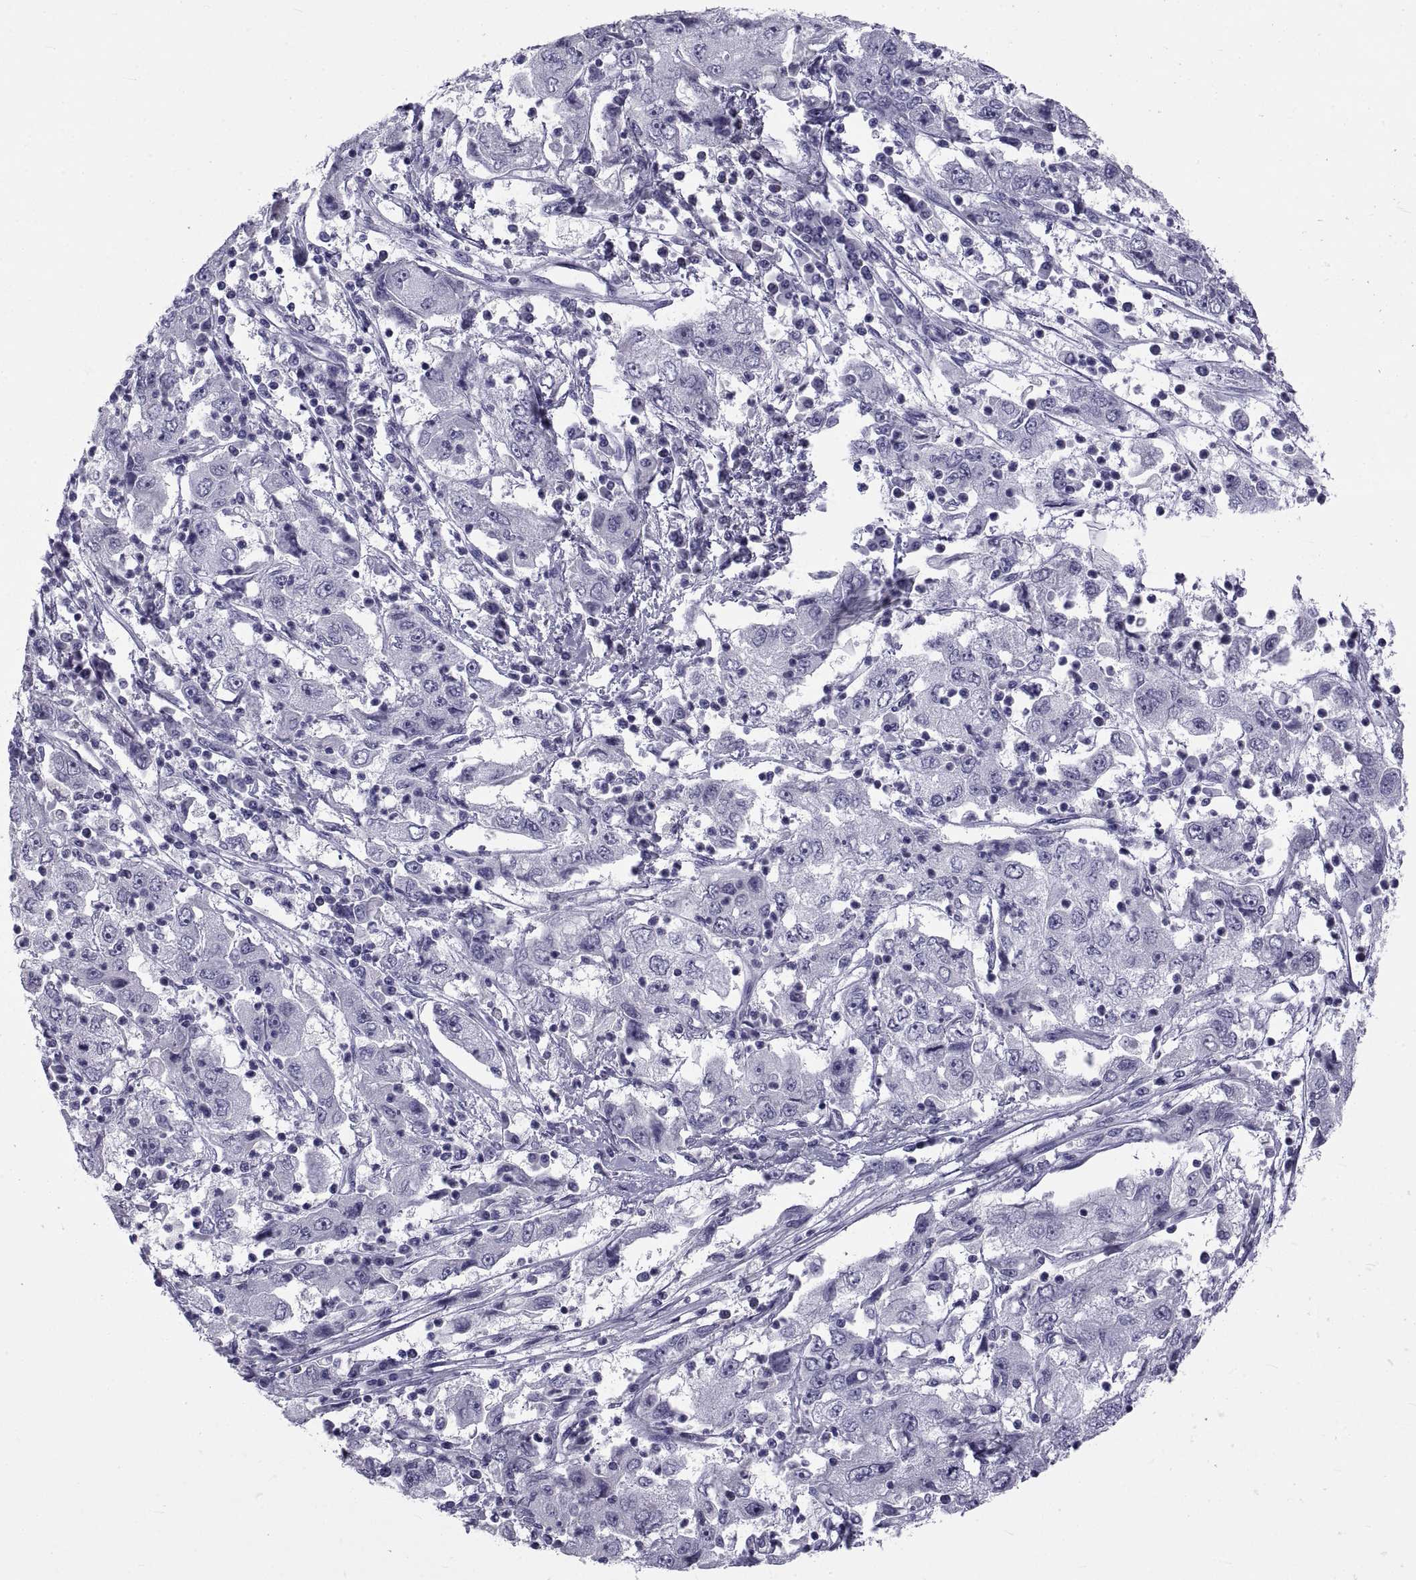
{"staining": {"intensity": "negative", "quantity": "none", "location": "none"}, "tissue": "cervical cancer", "cell_type": "Tumor cells", "image_type": "cancer", "snomed": [{"axis": "morphology", "description": "Squamous cell carcinoma, NOS"}, {"axis": "topography", "description": "Cervix"}], "caption": "This is an immunohistochemistry photomicrograph of human cervical cancer (squamous cell carcinoma). There is no staining in tumor cells.", "gene": "NPTX2", "patient": {"sex": "female", "age": 36}}